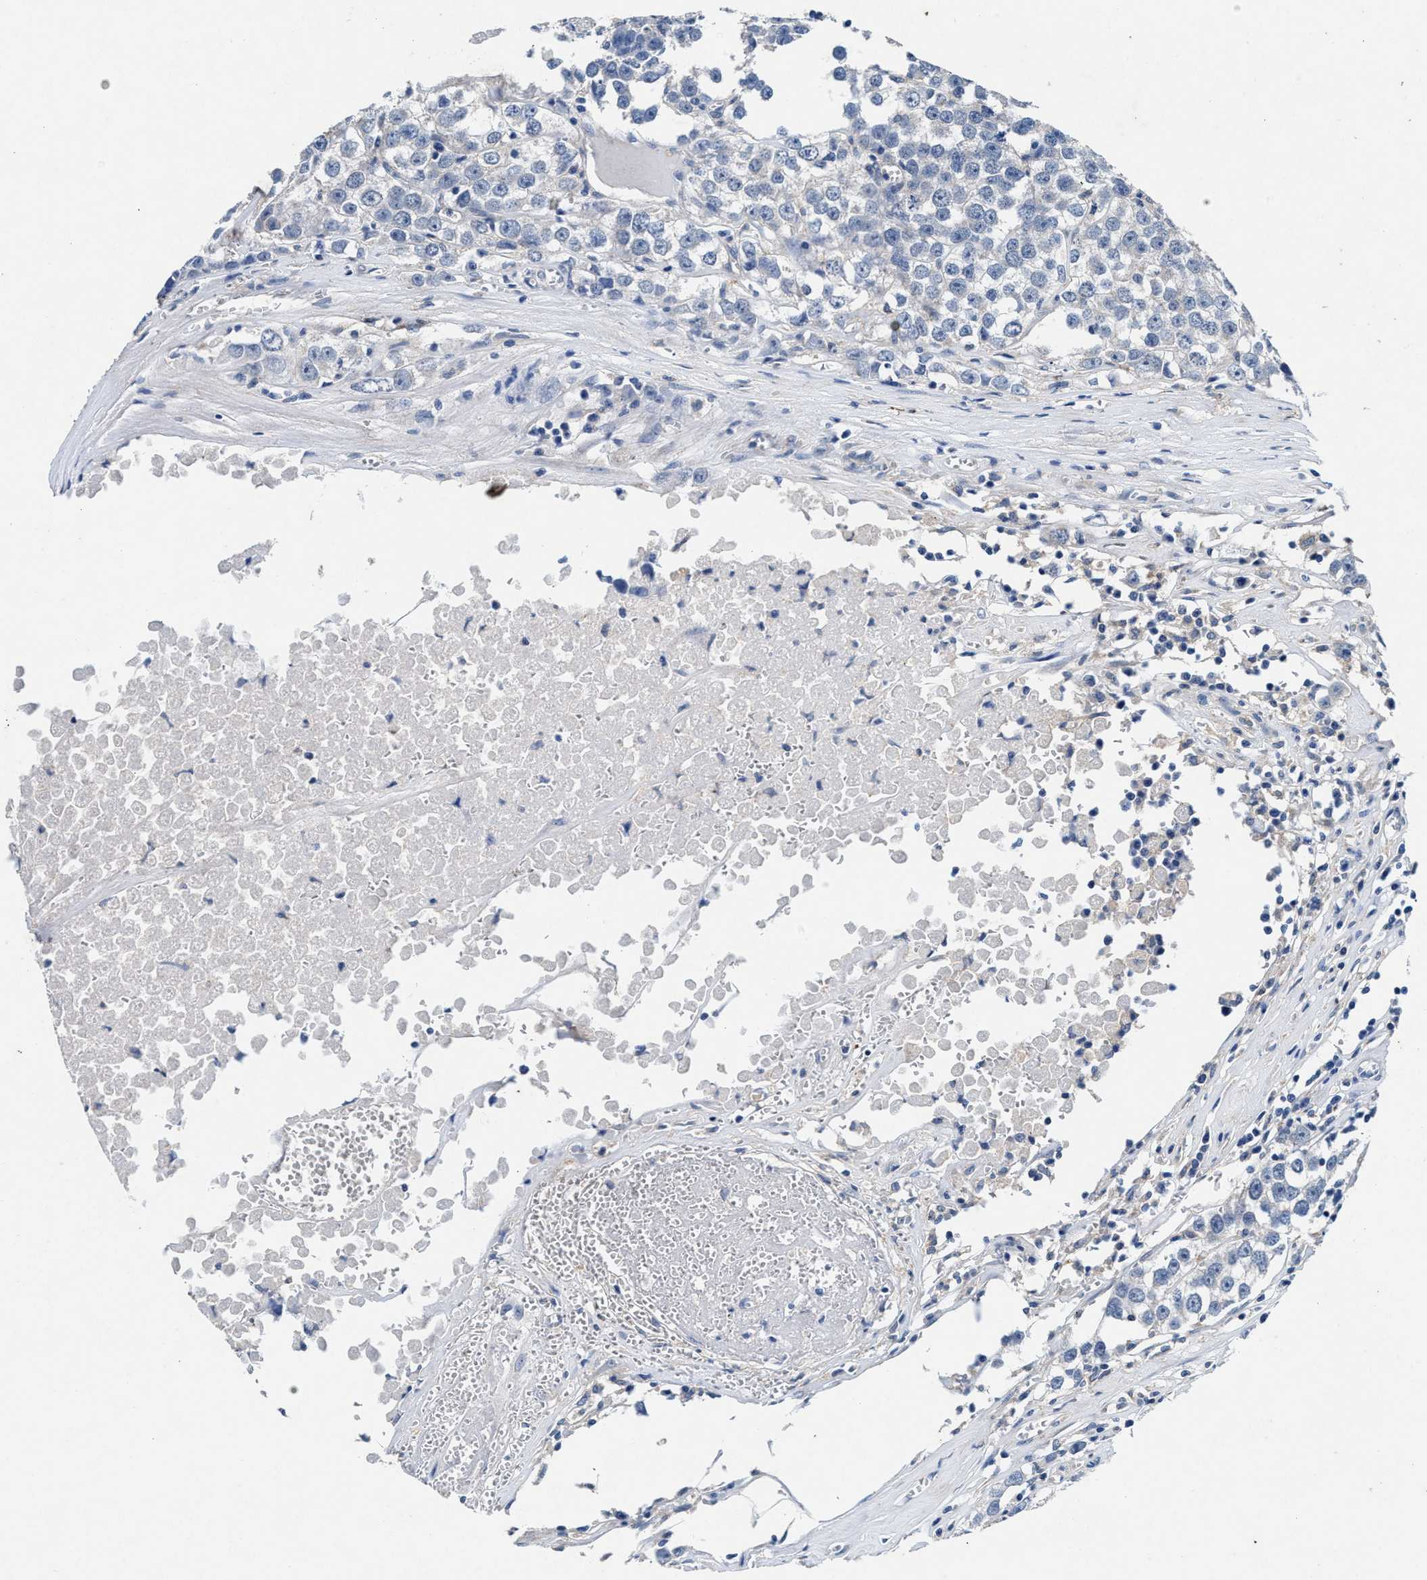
{"staining": {"intensity": "negative", "quantity": "none", "location": "none"}, "tissue": "testis cancer", "cell_type": "Tumor cells", "image_type": "cancer", "snomed": [{"axis": "morphology", "description": "Seminoma, NOS"}, {"axis": "morphology", "description": "Carcinoma, Embryonal, NOS"}, {"axis": "topography", "description": "Testis"}], "caption": "Immunohistochemical staining of human seminoma (testis) exhibits no significant expression in tumor cells.", "gene": "SLC8A1", "patient": {"sex": "male", "age": 52}}